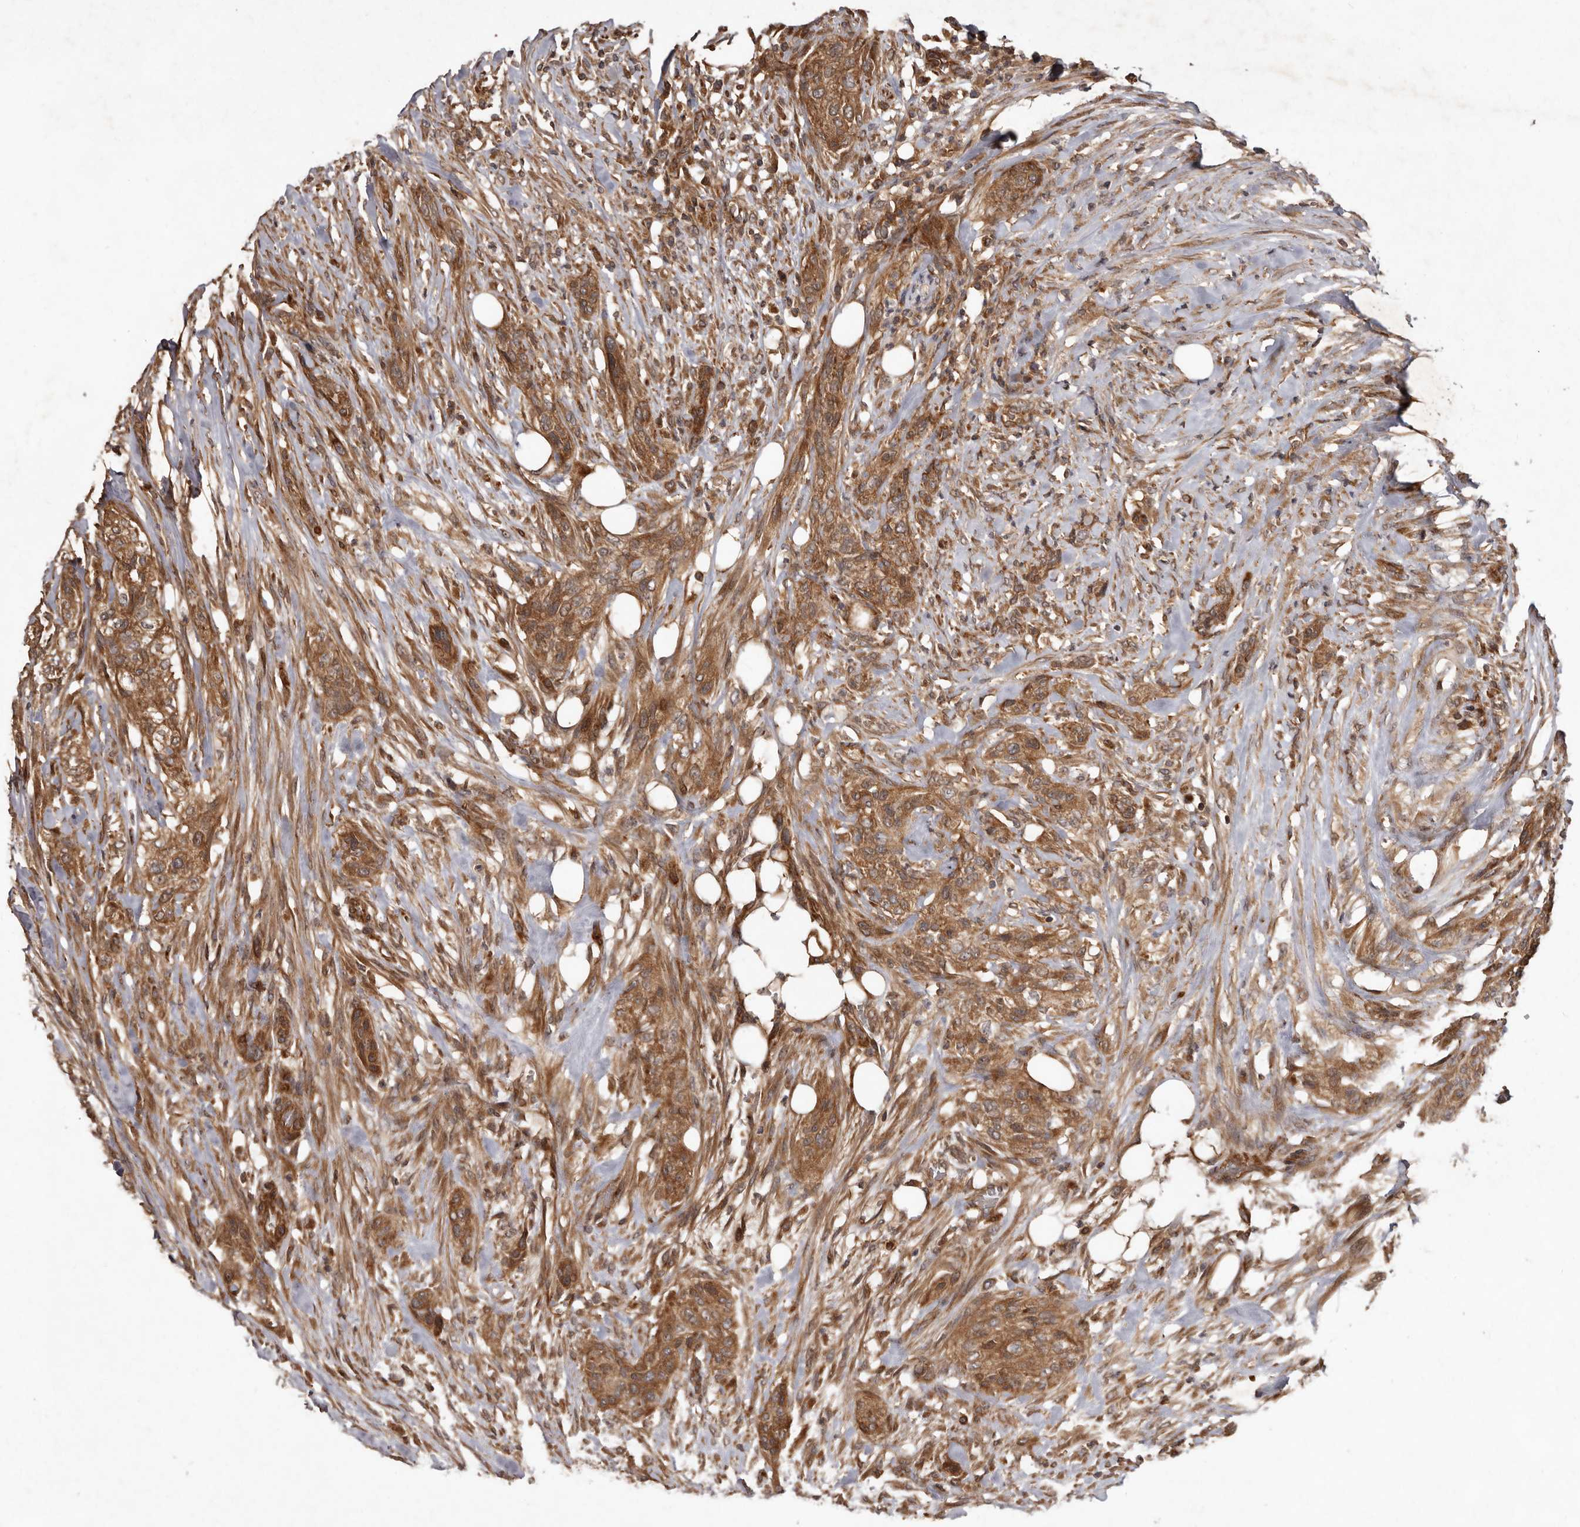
{"staining": {"intensity": "moderate", "quantity": ">75%", "location": "cytoplasmic/membranous"}, "tissue": "urothelial cancer", "cell_type": "Tumor cells", "image_type": "cancer", "snomed": [{"axis": "morphology", "description": "Urothelial carcinoma, High grade"}, {"axis": "topography", "description": "Urinary bladder"}], "caption": "High-magnification brightfield microscopy of urothelial carcinoma (high-grade) stained with DAB (3,3'-diaminobenzidine) (brown) and counterstained with hematoxylin (blue). tumor cells exhibit moderate cytoplasmic/membranous staining is present in about>75% of cells. Immunohistochemistry stains the protein in brown and the nuclei are stained blue.", "gene": "STK36", "patient": {"sex": "male", "age": 35}}